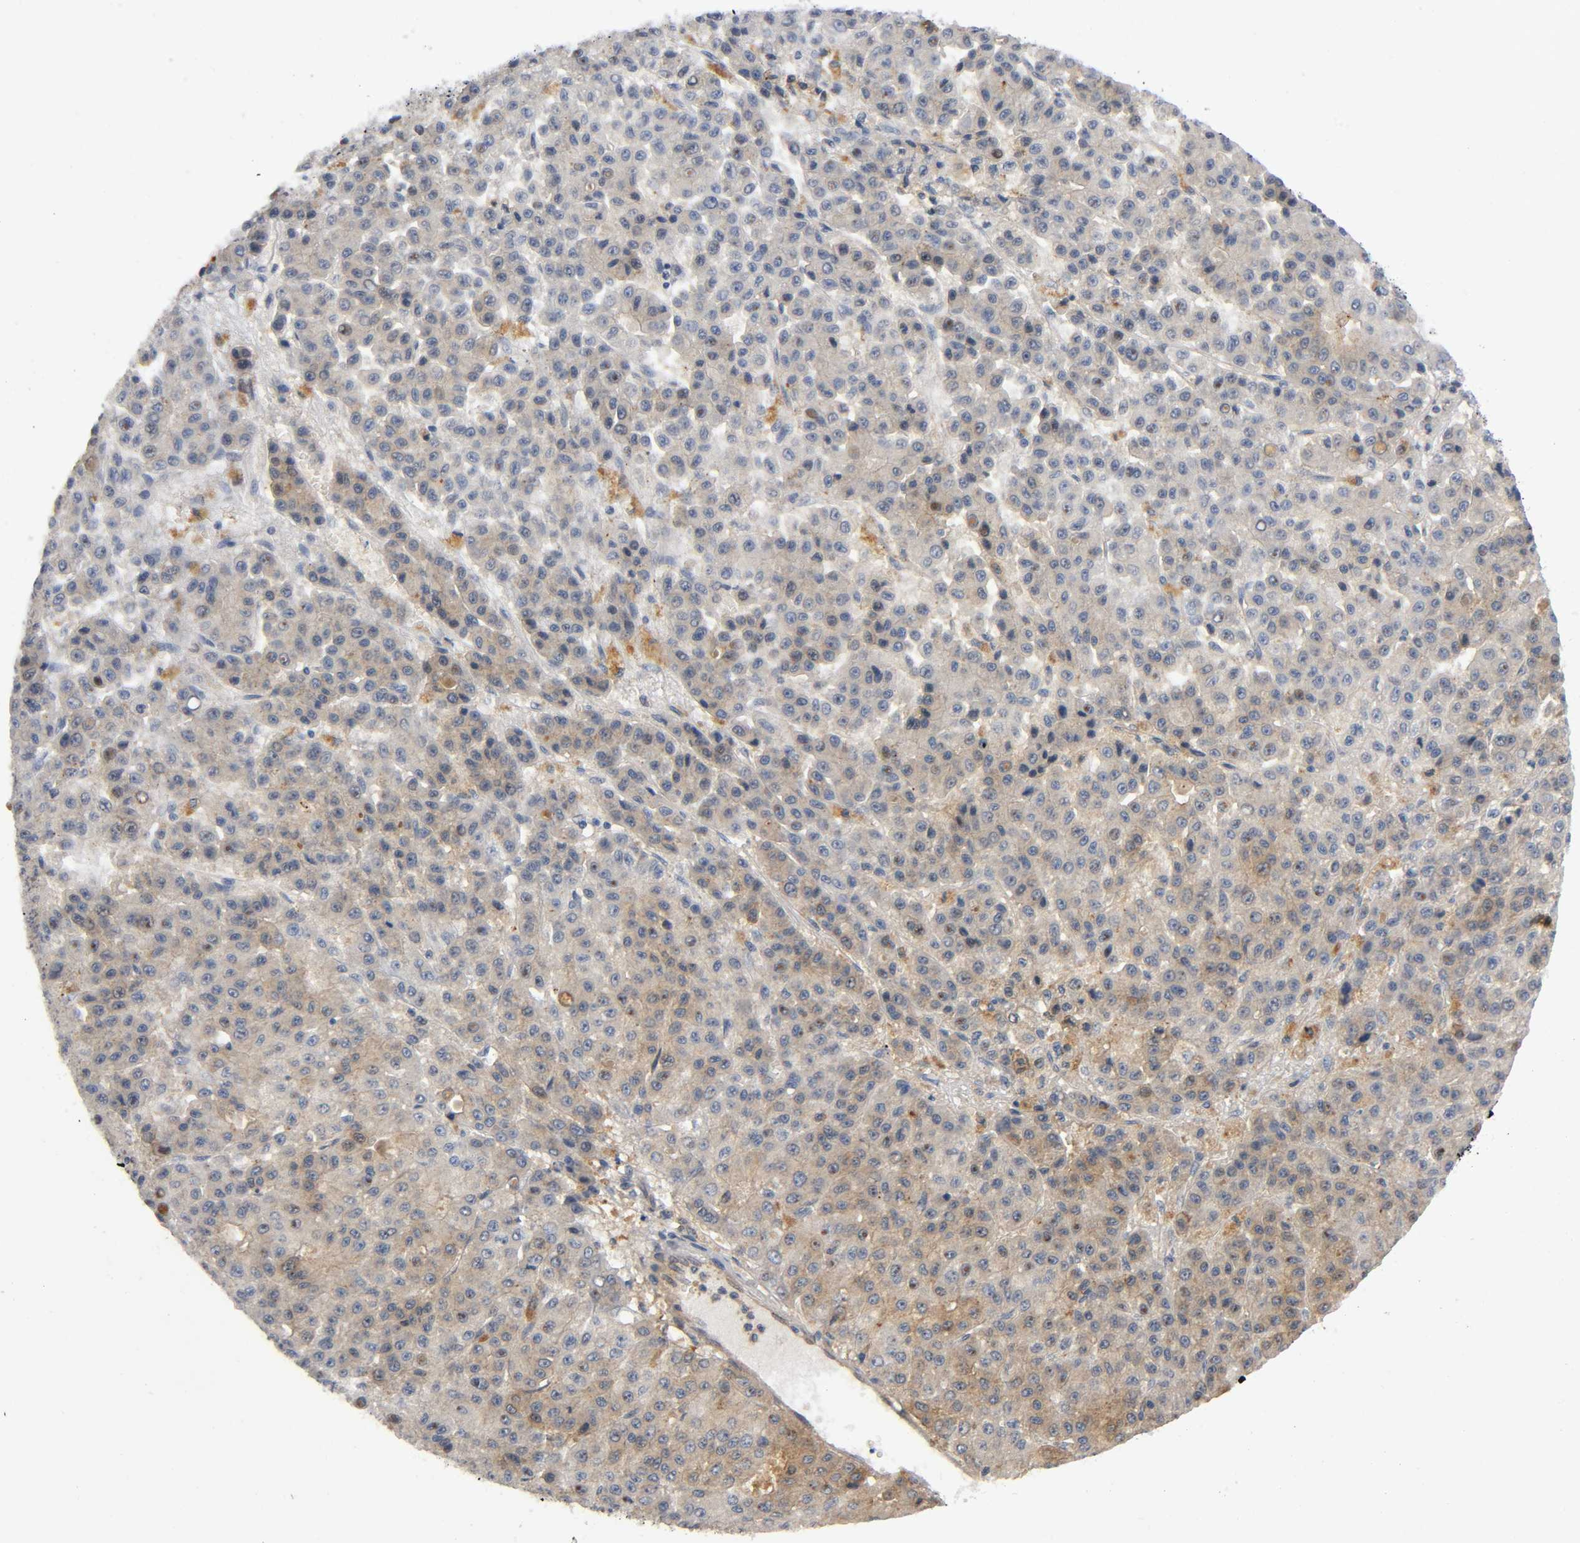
{"staining": {"intensity": "moderate", "quantity": ">75%", "location": "cytoplasmic/membranous"}, "tissue": "liver cancer", "cell_type": "Tumor cells", "image_type": "cancer", "snomed": [{"axis": "morphology", "description": "Carcinoma, Hepatocellular, NOS"}, {"axis": "topography", "description": "Liver"}], "caption": "This is a histology image of IHC staining of liver hepatocellular carcinoma, which shows moderate expression in the cytoplasmic/membranous of tumor cells.", "gene": "HDAC6", "patient": {"sex": "male", "age": 70}}